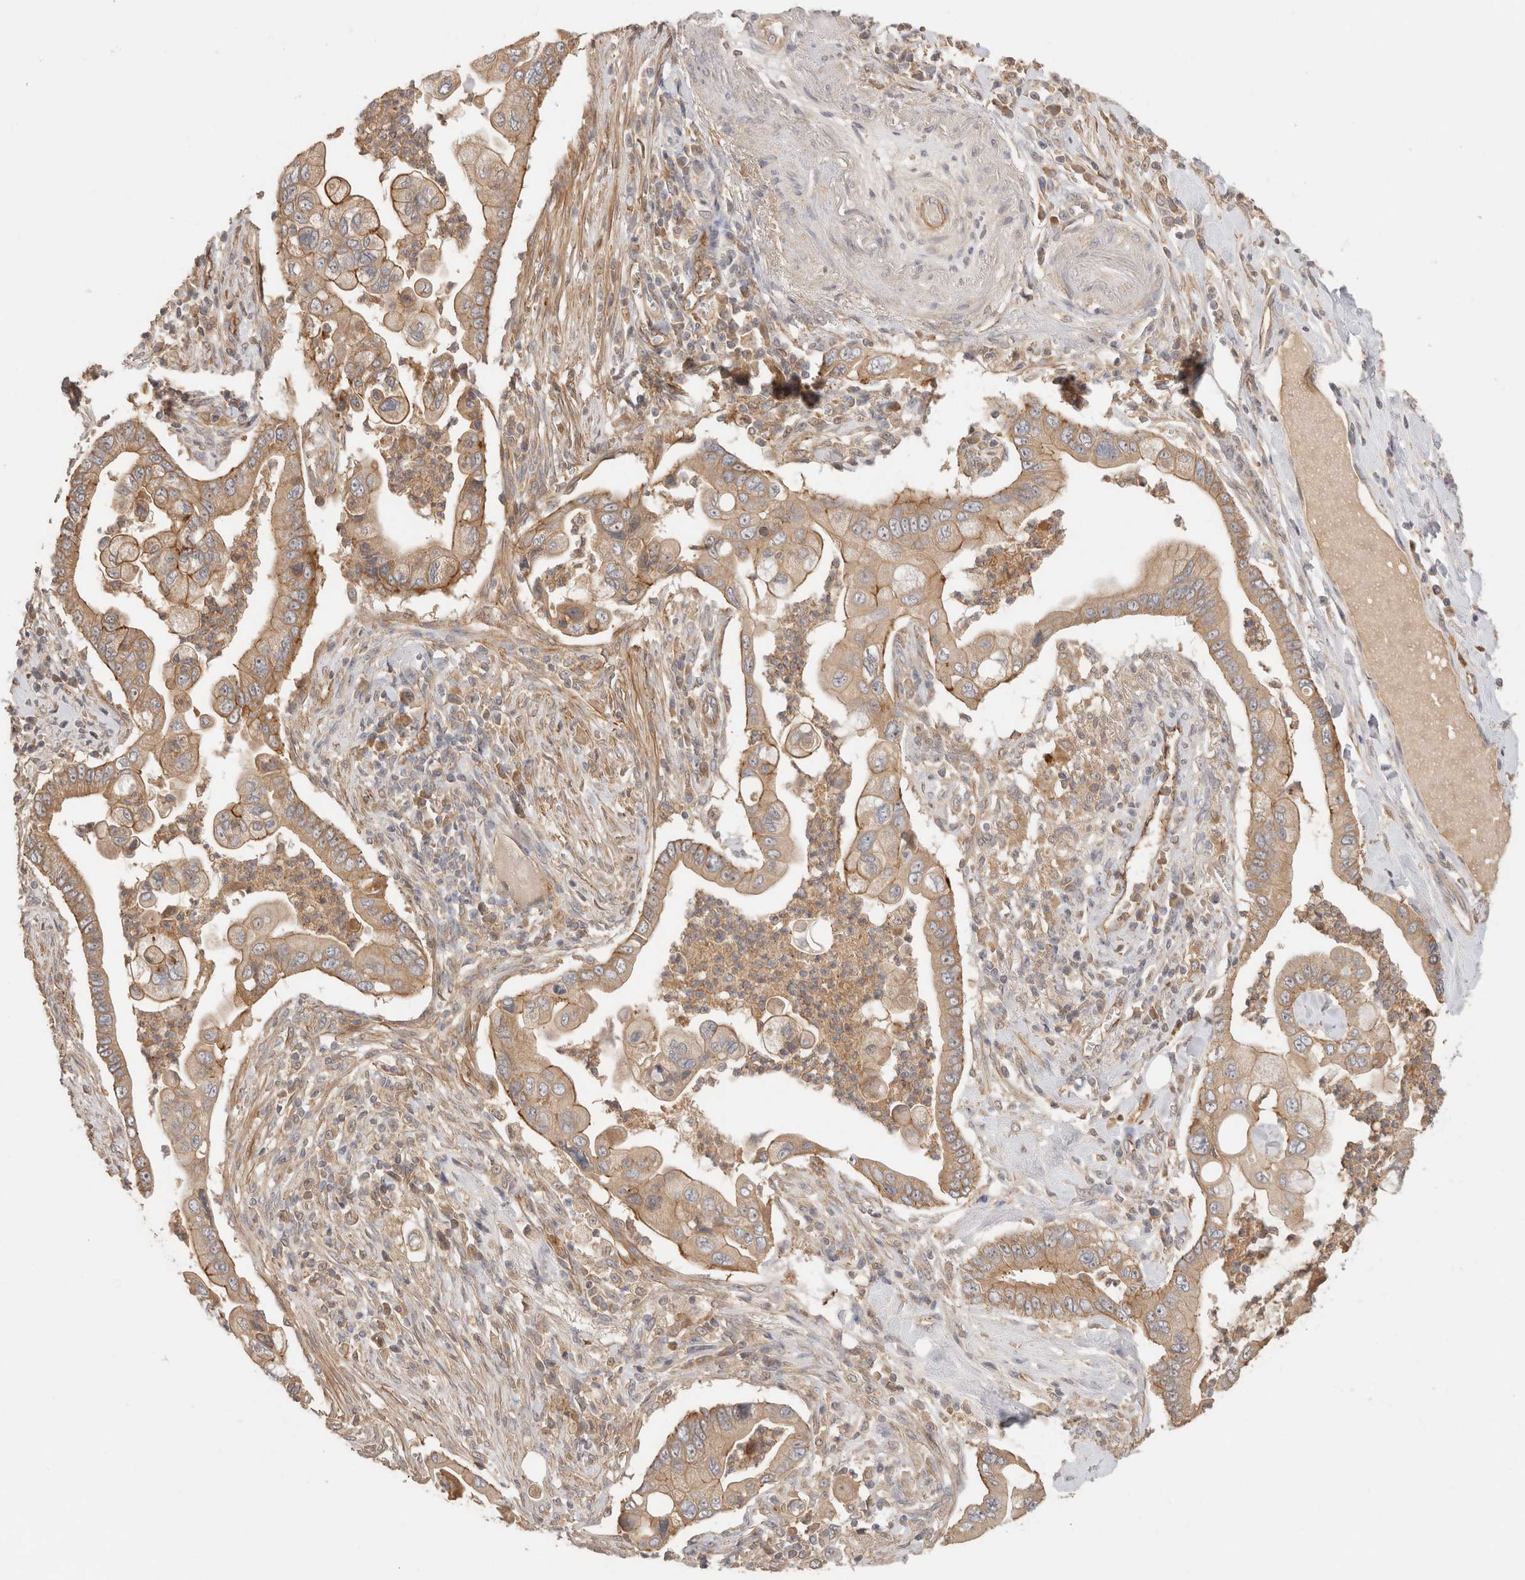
{"staining": {"intensity": "moderate", "quantity": ">75%", "location": "cytoplasmic/membranous"}, "tissue": "pancreatic cancer", "cell_type": "Tumor cells", "image_type": "cancer", "snomed": [{"axis": "morphology", "description": "Adenocarcinoma, NOS"}, {"axis": "topography", "description": "Pancreas"}], "caption": "Adenocarcinoma (pancreatic) stained with a brown dye exhibits moderate cytoplasmic/membranous positive positivity in approximately >75% of tumor cells.", "gene": "SGK3", "patient": {"sex": "male", "age": 78}}